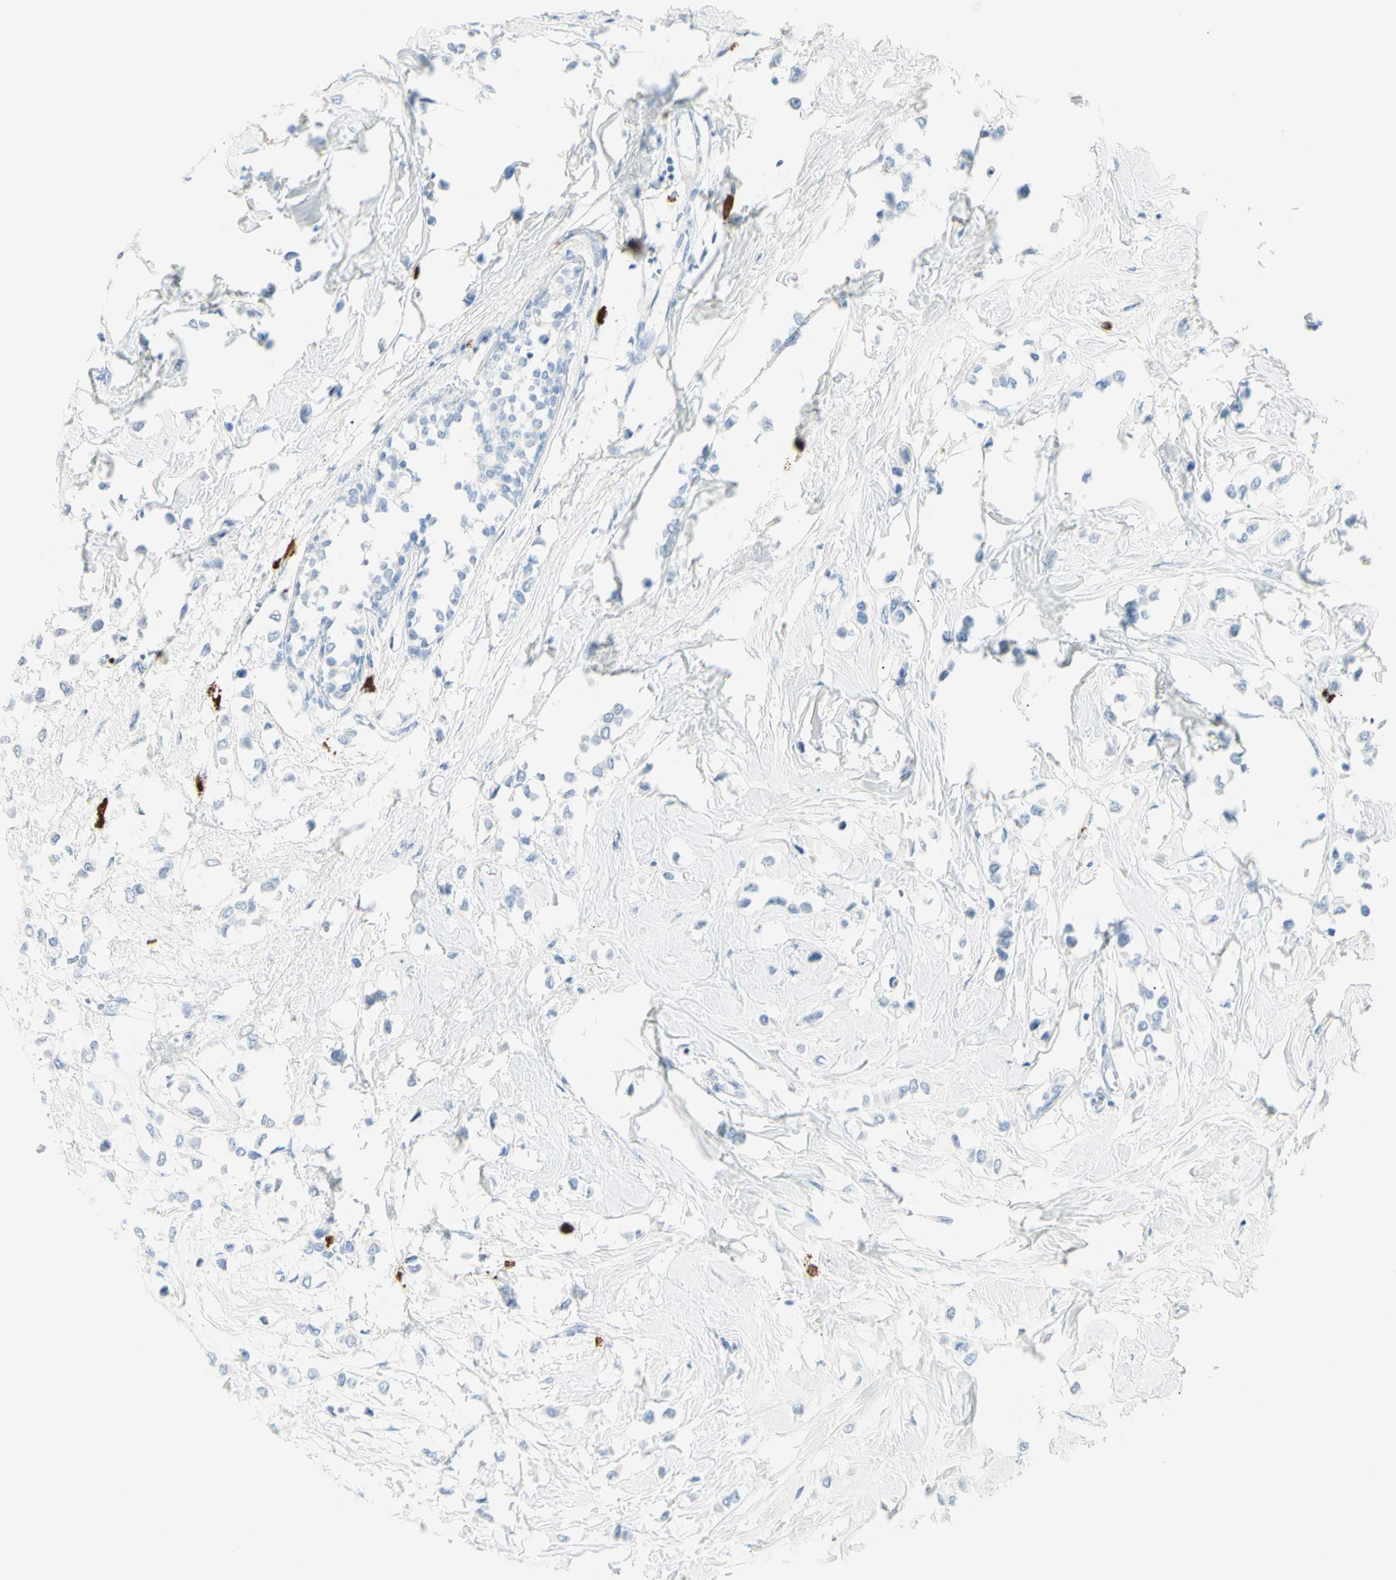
{"staining": {"intensity": "negative", "quantity": "none", "location": "none"}, "tissue": "breast cancer", "cell_type": "Tumor cells", "image_type": "cancer", "snomed": [{"axis": "morphology", "description": "Lobular carcinoma"}, {"axis": "topography", "description": "Breast"}], "caption": "Lobular carcinoma (breast) was stained to show a protein in brown. There is no significant positivity in tumor cells.", "gene": "LETM1", "patient": {"sex": "female", "age": 51}}